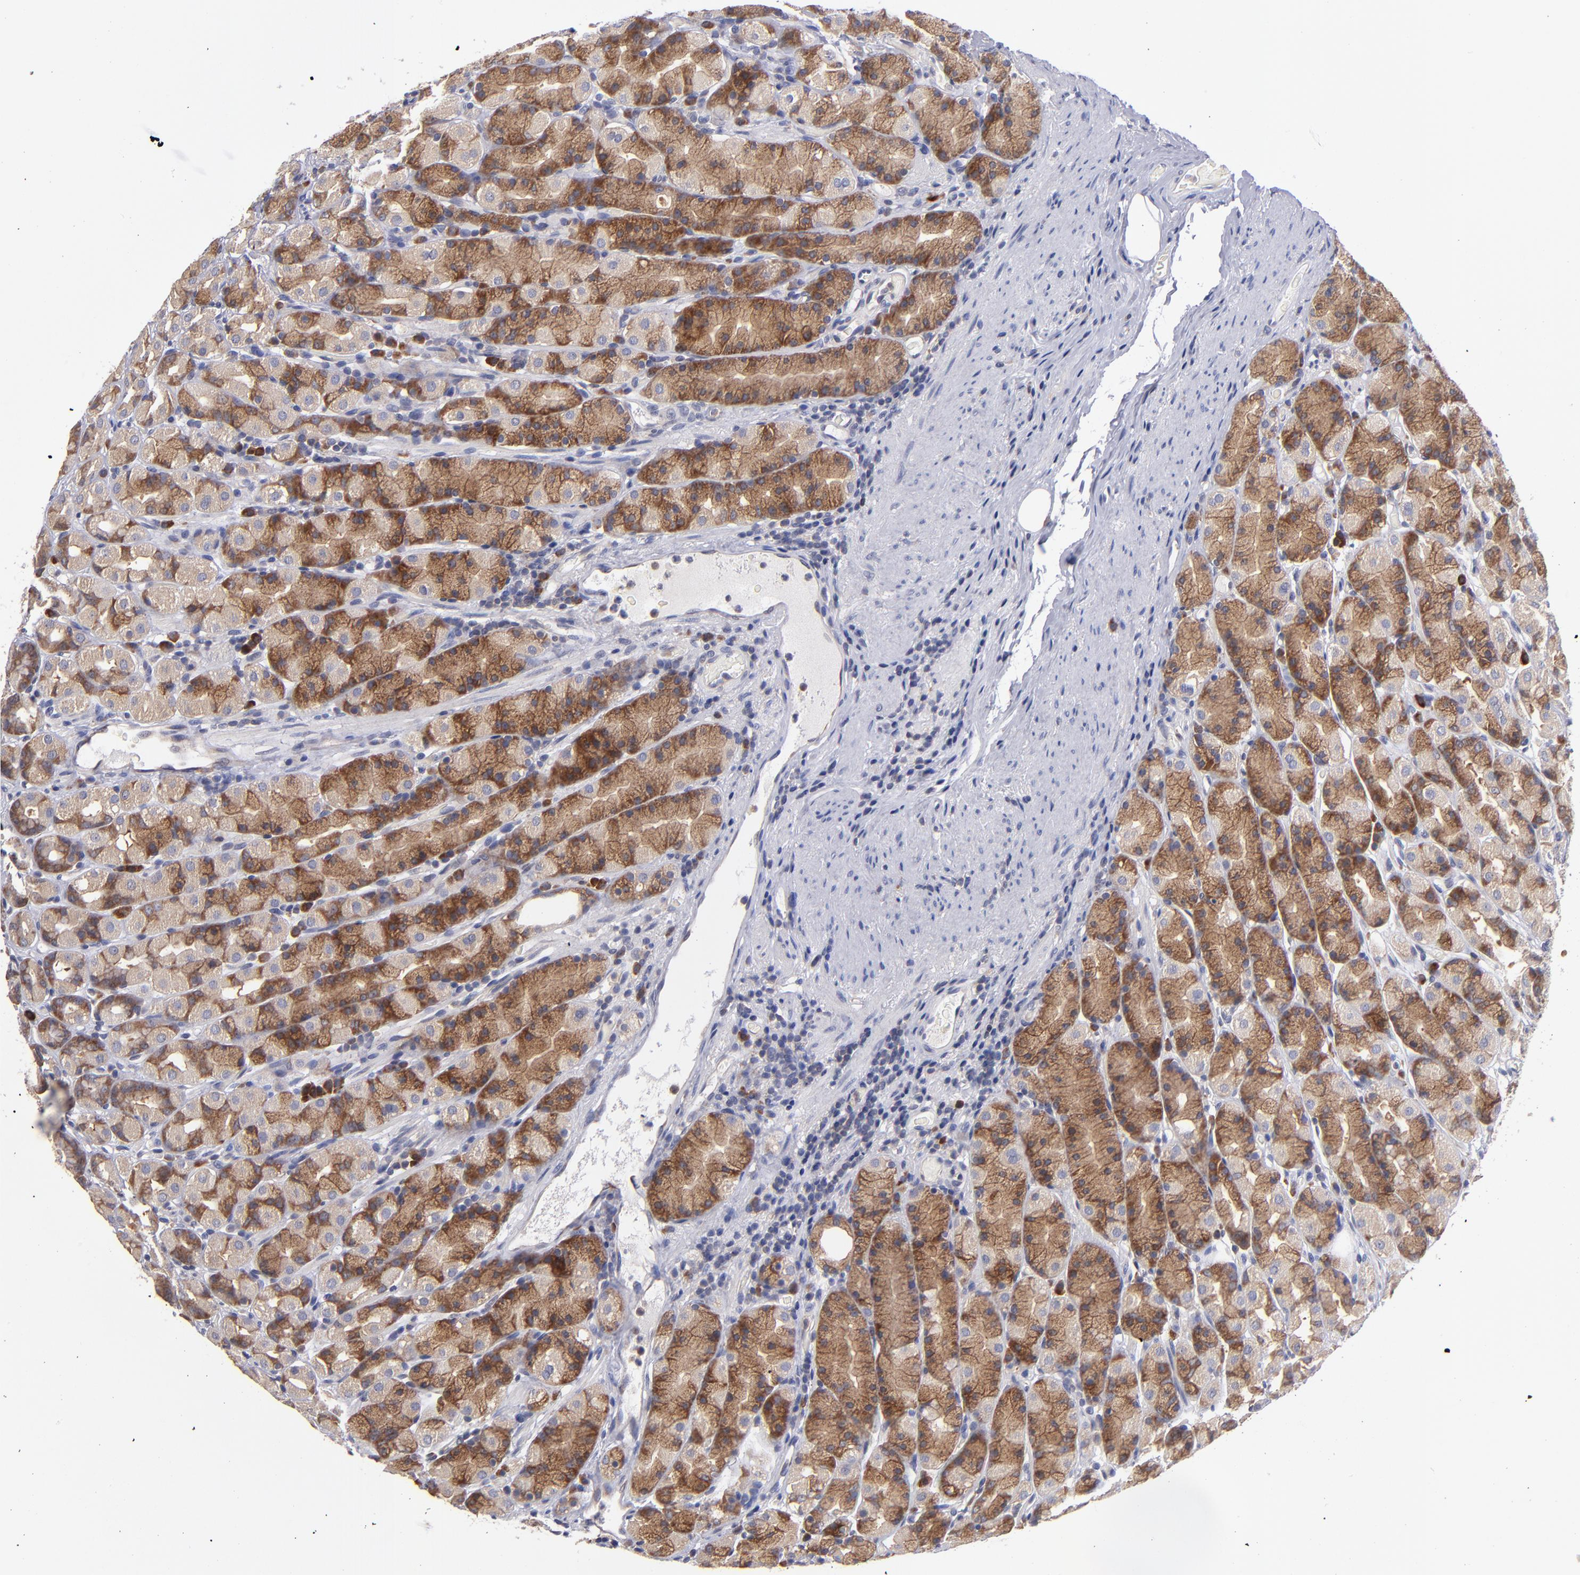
{"staining": {"intensity": "strong", "quantity": ">75%", "location": "cytoplasmic/membranous"}, "tissue": "stomach", "cell_type": "Glandular cells", "image_type": "normal", "snomed": [{"axis": "morphology", "description": "Normal tissue, NOS"}, {"axis": "topography", "description": "Stomach, upper"}], "caption": "This micrograph demonstrates immunohistochemistry staining of benign human stomach, with high strong cytoplasmic/membranous positivity in approximately >75% of glandular cells.", "gene": "EIF3L", "patient": {"sex": "male", "age": 68}}